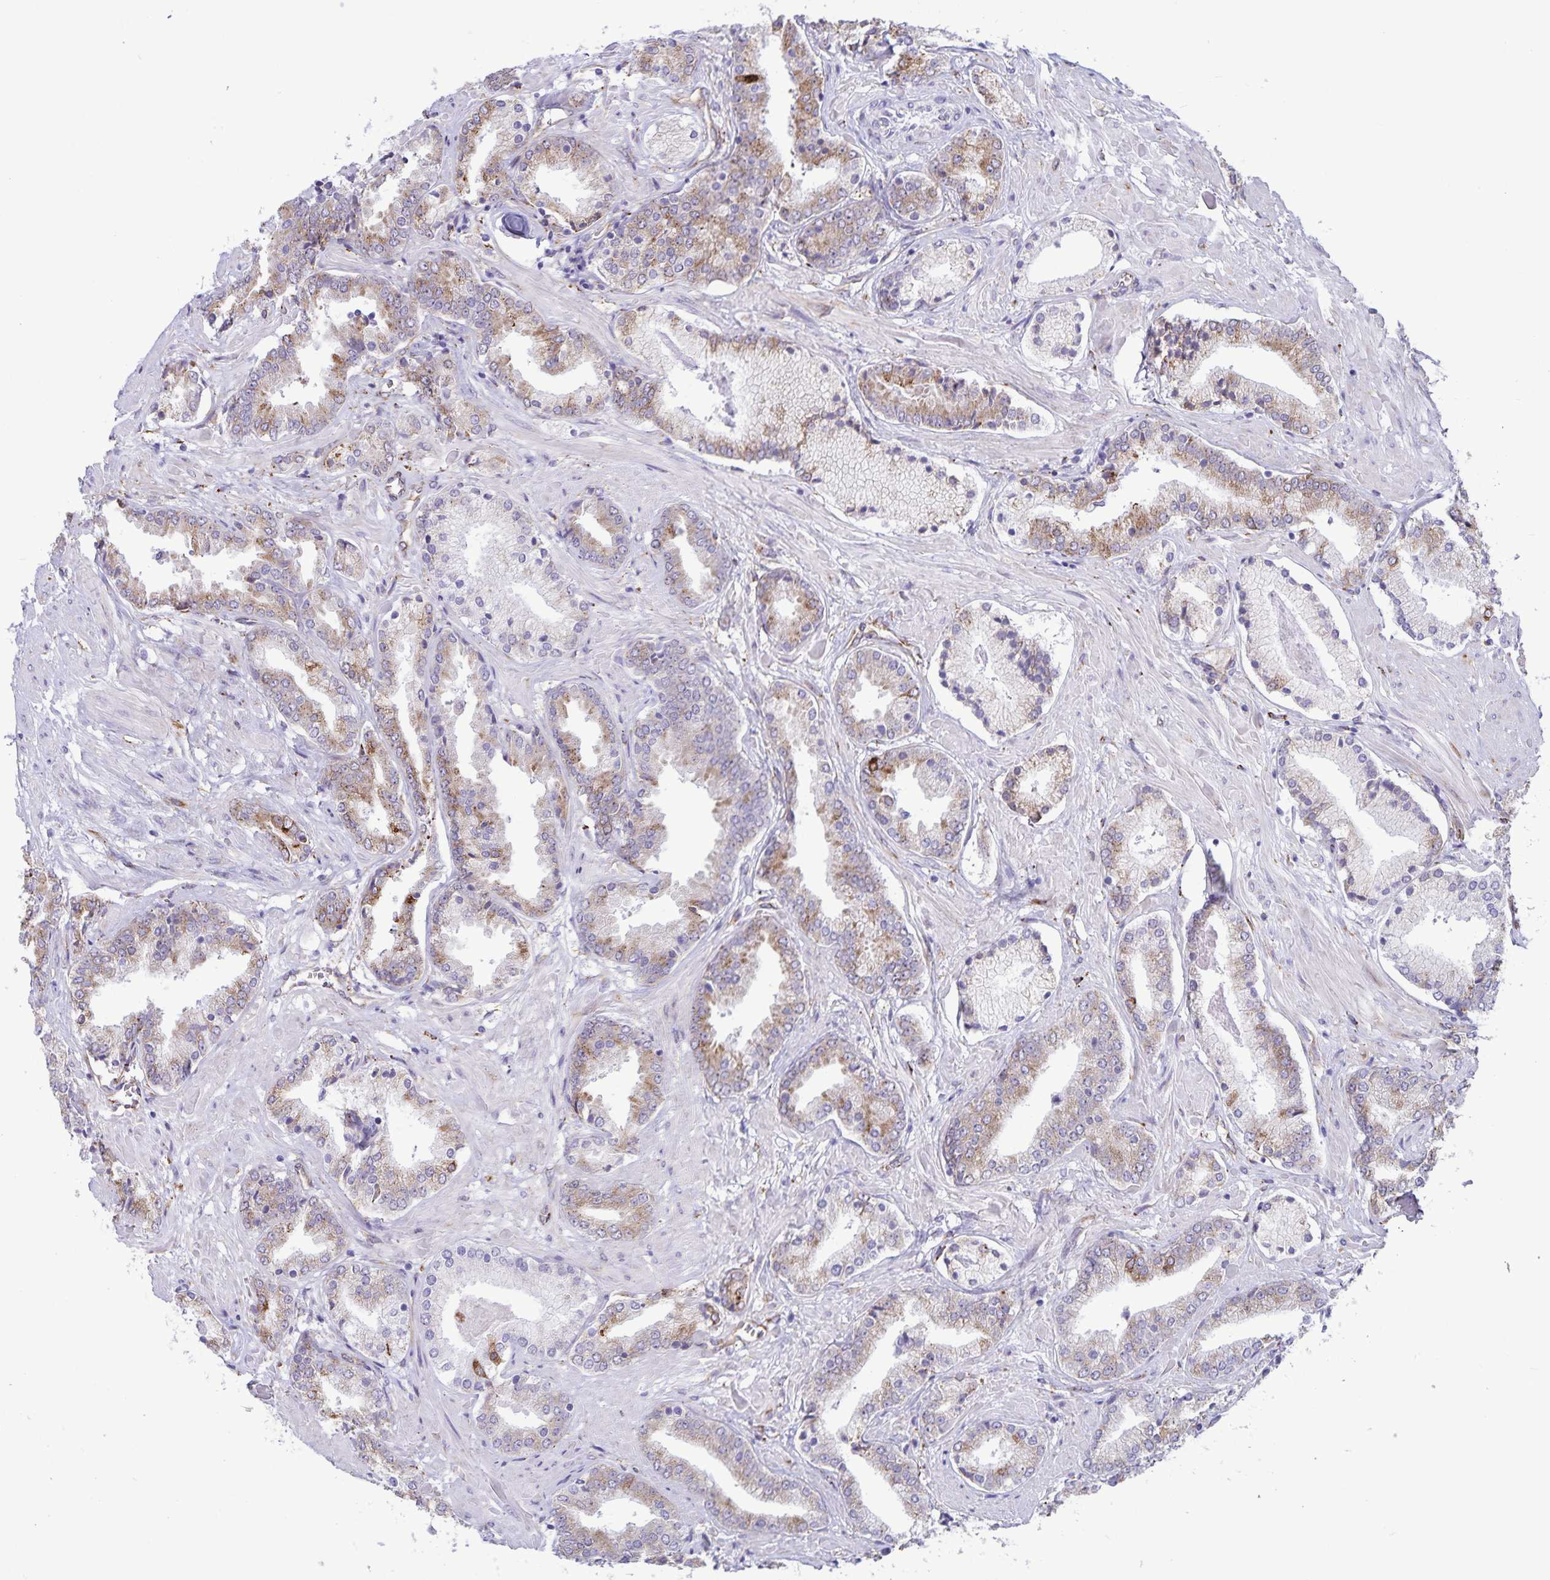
{"staining": {"intensity": "weak", "quantity": "25%-75%", "location": "cytoplasmic/membranous"}, "tissue": "prostate cancer", "cell_type": "Tumor cells", "image_type": "cancer", "snomed": [{"axis": "morphology", "description": "Adenocarcinoma, High grade"}, {"axis": "topography", "description": "Prostate"}], "caption": "This micrograph exhibits prostate cancer stained with IHC to label a protein in brown. The cytoplasmic/membranous of tumor cells show weak positivity for the protein. Nuclei are counter-stained blue.", "gene": "RCN1", "patient": {"sex": "male", "age": 56}}